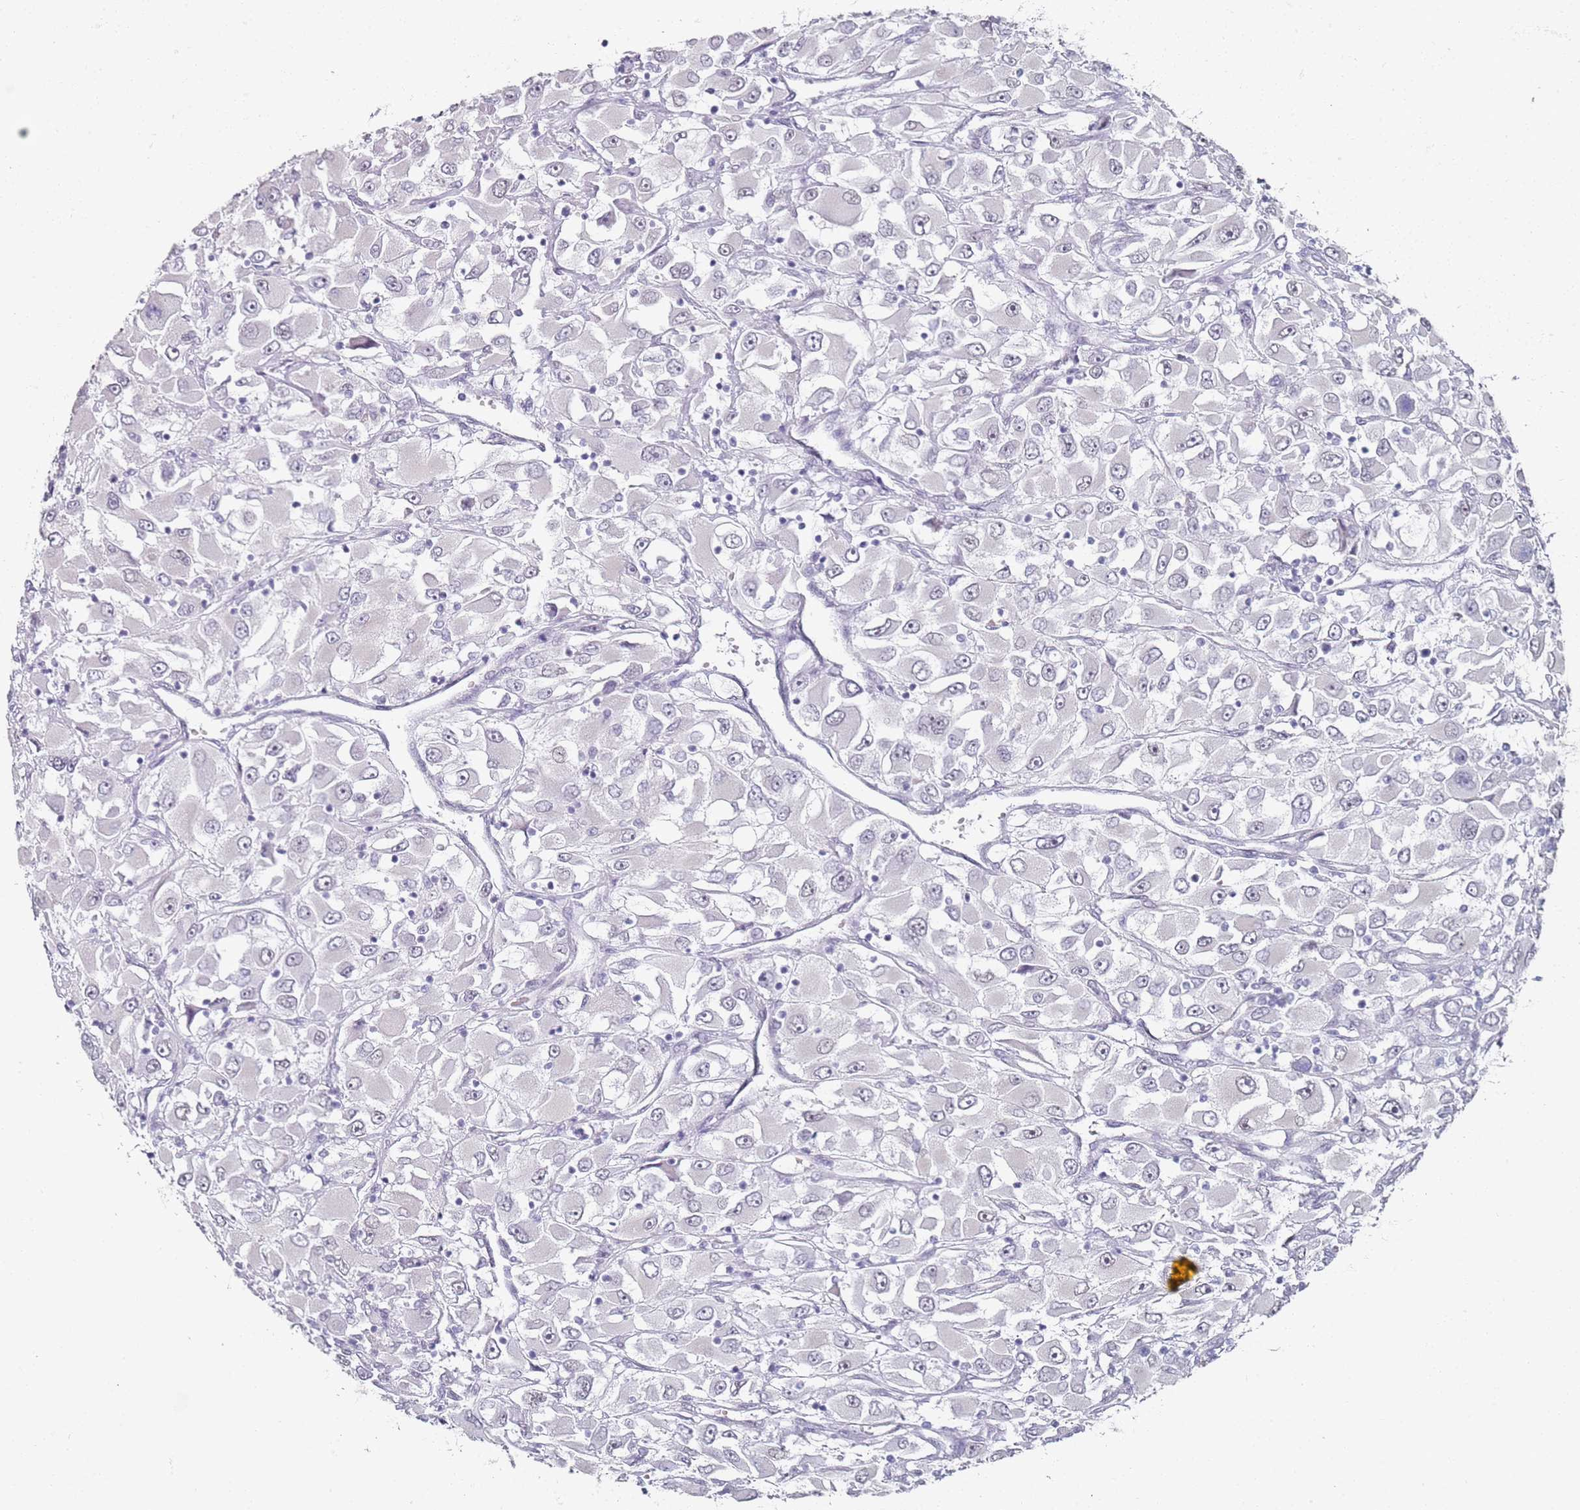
{"staining": {"intensity": "negative", "quantity": "none", "location": "none"}, "tissue": "renal cancer", "cell_type": "Tumor cells", "image_type": "cancer", "snomed": [{"axis": "morphology", "description": "Adenocarcinoma, NOS"}, {"axis": "topography", "description": "Kidney"}], "caption": "Immunohistochemistry (IHC) image of renal cancer stained for a protein (brown), which shows no positivity in tumor cells.", "gene": "DNAH11", "patient": {"sex": "female", "age": 52}}